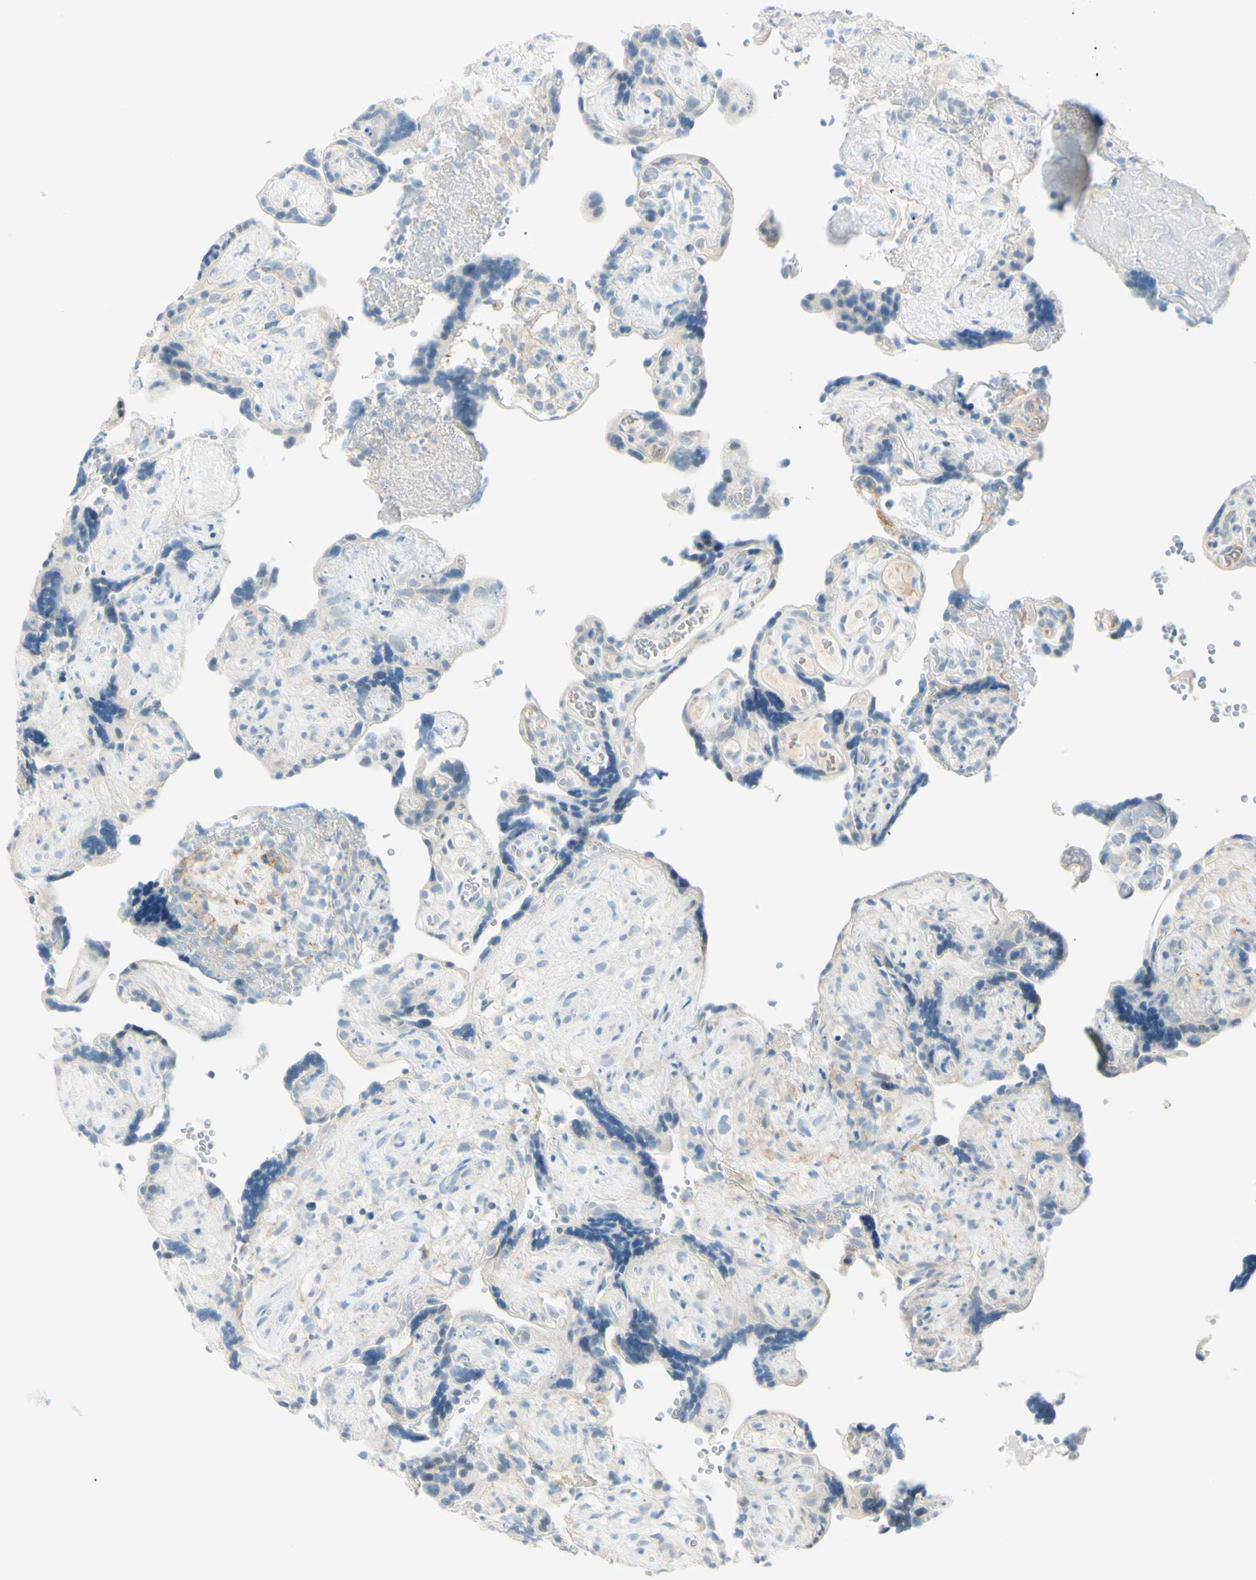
{"staining": {"intensity": "negative", "quantity": "none", "location": "none"}, "tissue": "placenta", "cell_type": "Decidual cells", "image_type": "normal", "snomed": [{"axis": "morphology", "description": "Normal tissue, NOS"}, {"axis": "topography", "description": "Placenta"}], "caption": "Immunohistochemical staining of unremarkable human placenta displays no significant staining in decidual cells. (Stains: DAB (3,3'-diaminobenzidine) immunohistochemistry (IHC) with hematoxylin counter stain, Microscopy: brightfield microscopy at high magnification).", "gene": "GALNT5", "patient": {"sex": "female", "age": 30}}